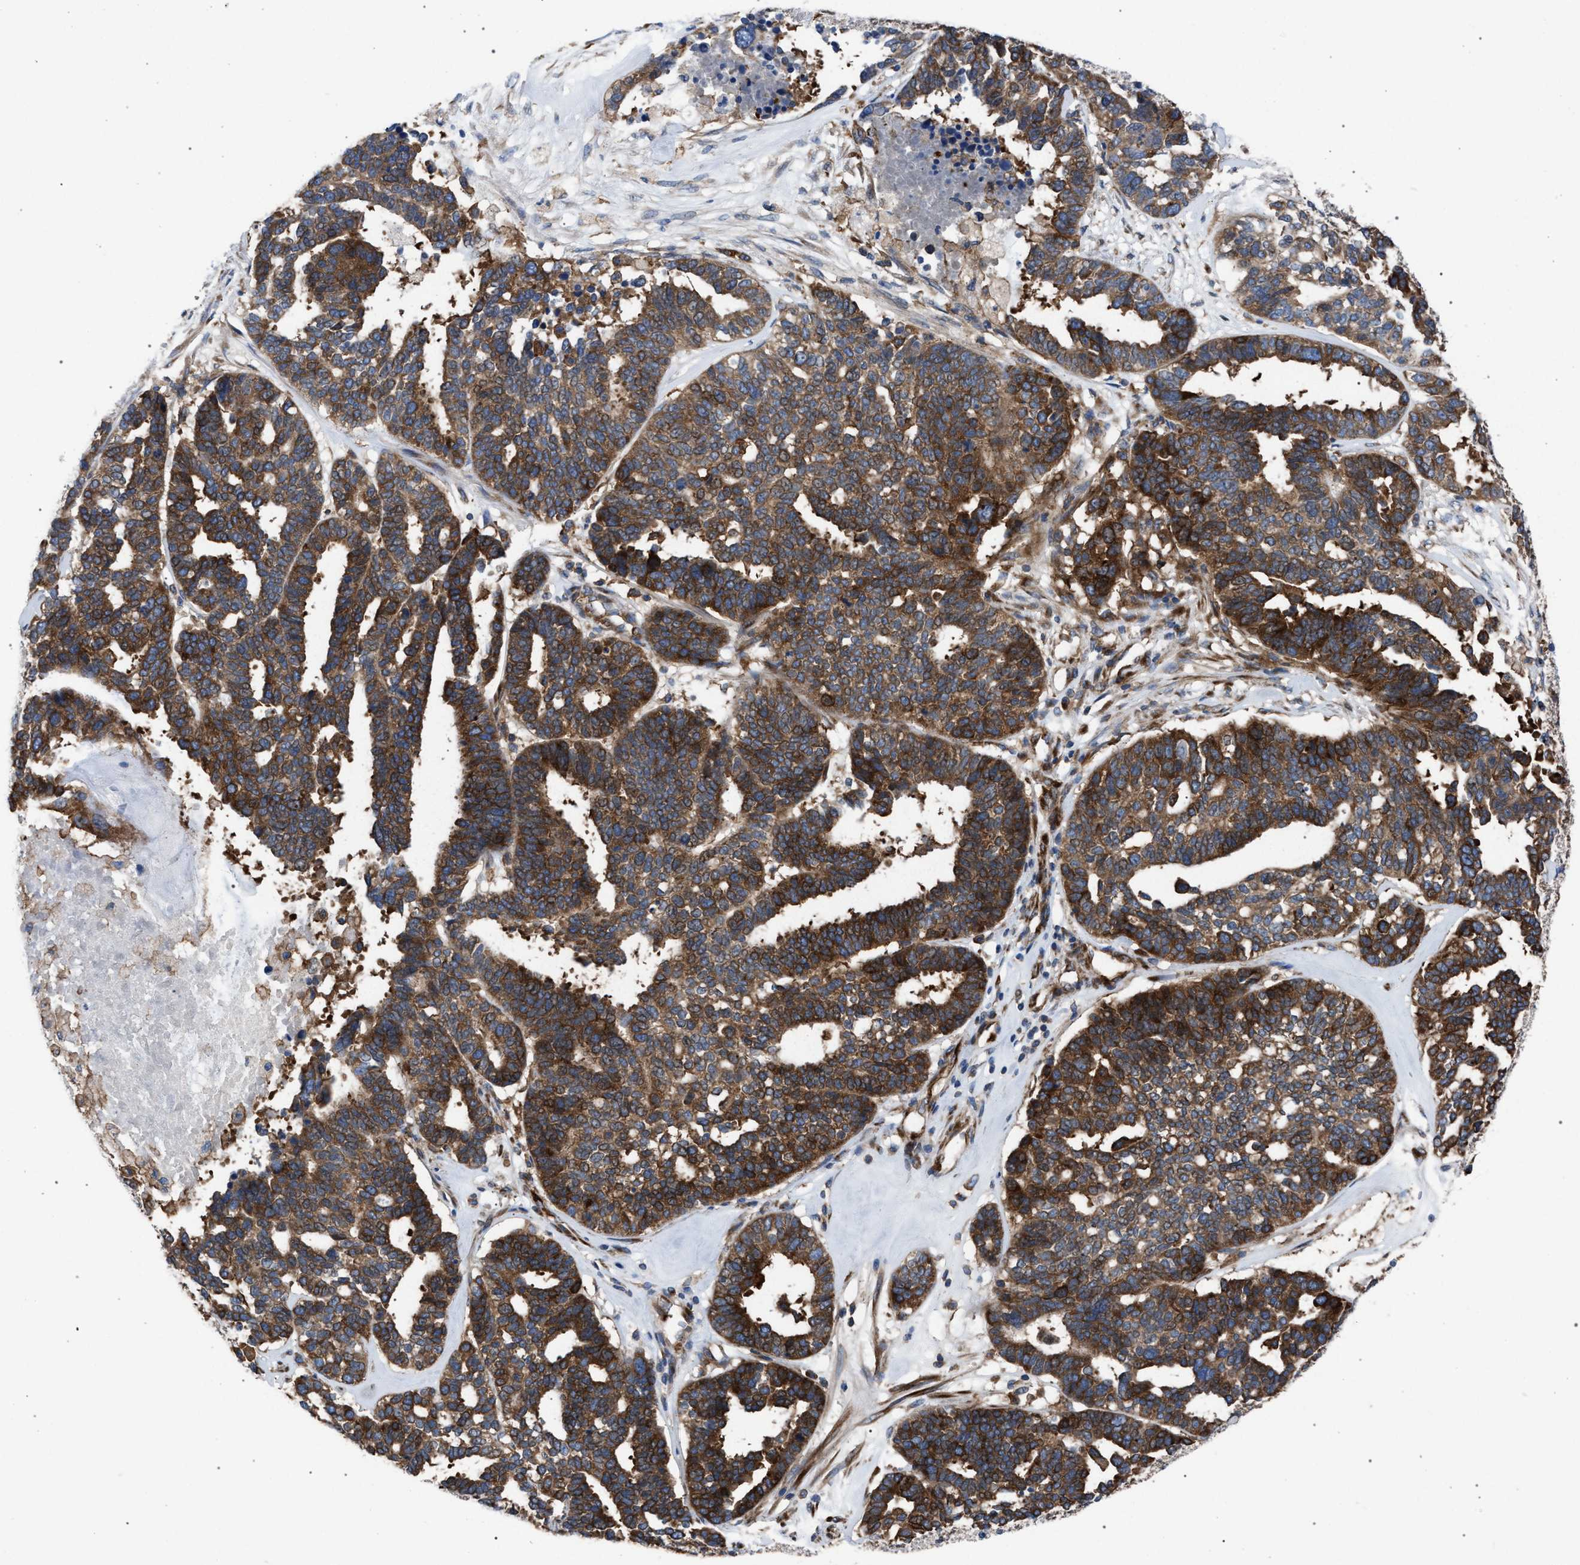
{"staining": {"intensity": "moderate", "quantity": ">75%", "location": "cytoplasmic/membranous"}, "tissue": "ovarian cancer", "cell_type": "Tumor cells", "image_type": "cancer", "snomed": [{"axis": "morphology", "description": "Cystadenocarcinoma, serous, NOS"}, {"axis": "topography", "description": "Ovary"}], "caption": "Ovarian cancer (serous cystadenocarcinoma) stained for a protein displays moderate cytoplasmic/membranous positivity in tumor cells.", "gene": "CDR2L", "patient": {"sex": "female", "age": 59}}